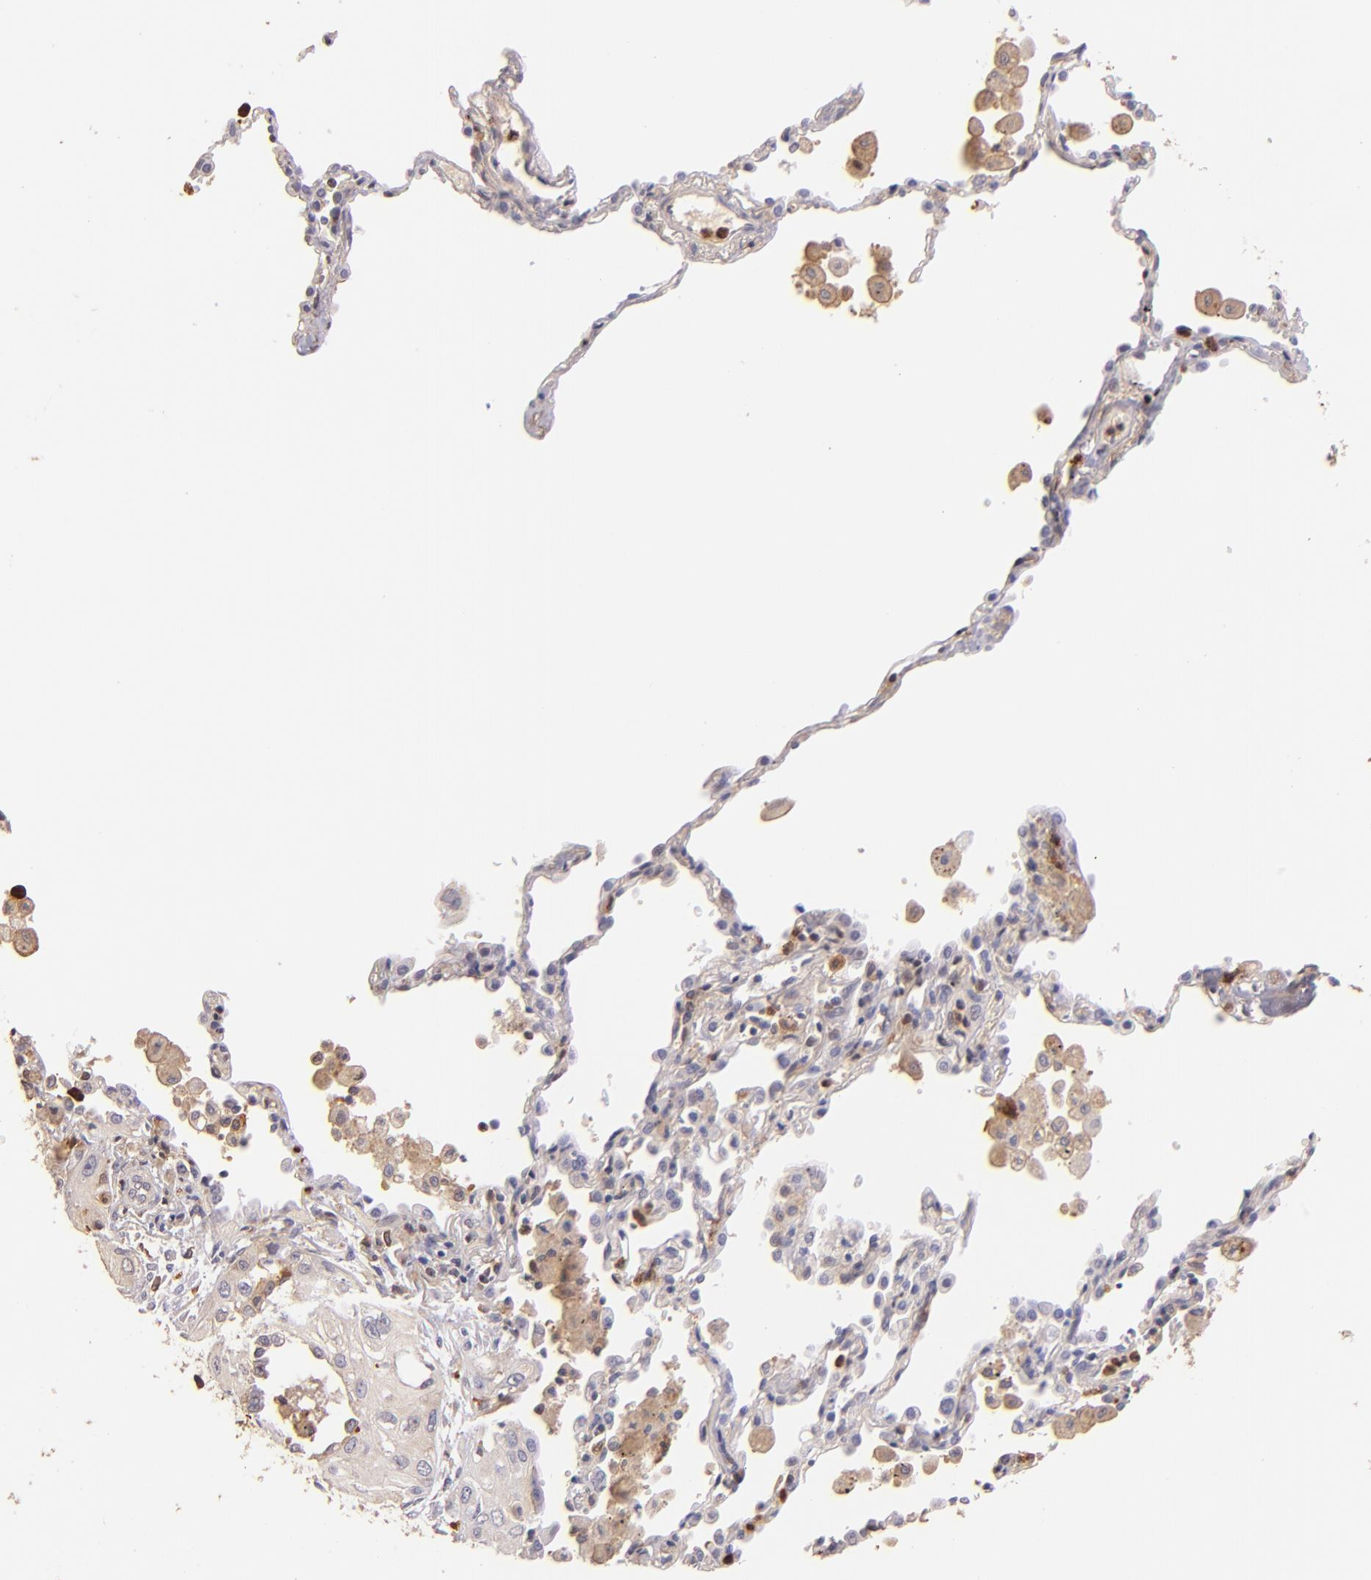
{"staining": {"intensity": "weak", "quantity": "25%-75%", "location": "cytoplasmic/membranous"}, "tissue": "lung cancer", "cell_type": "Tumor cells", "image_type": "cancer", "snomed": [{"axis": "morphology", "description": "Squamous cell carcinoma, NOS"}, {"axis": "topography", "description": "Lung"}], "caption": "Immunohistochemistry staining of squamous cell carcinoma (lung), which demonstrates low levels of weak cytoplasmic/membranous expression in about 25%-75% of tumor cells indicating weak cytoplasmic/membranous protein positivity. The staining was performed using DAB (3,3'-diaminobenzidine) (brown) for protein detection and nuclei were counterstained in hematoxylin (blue).", "gene": "BTK", "patient": {"sex": "male", "age": 71}}